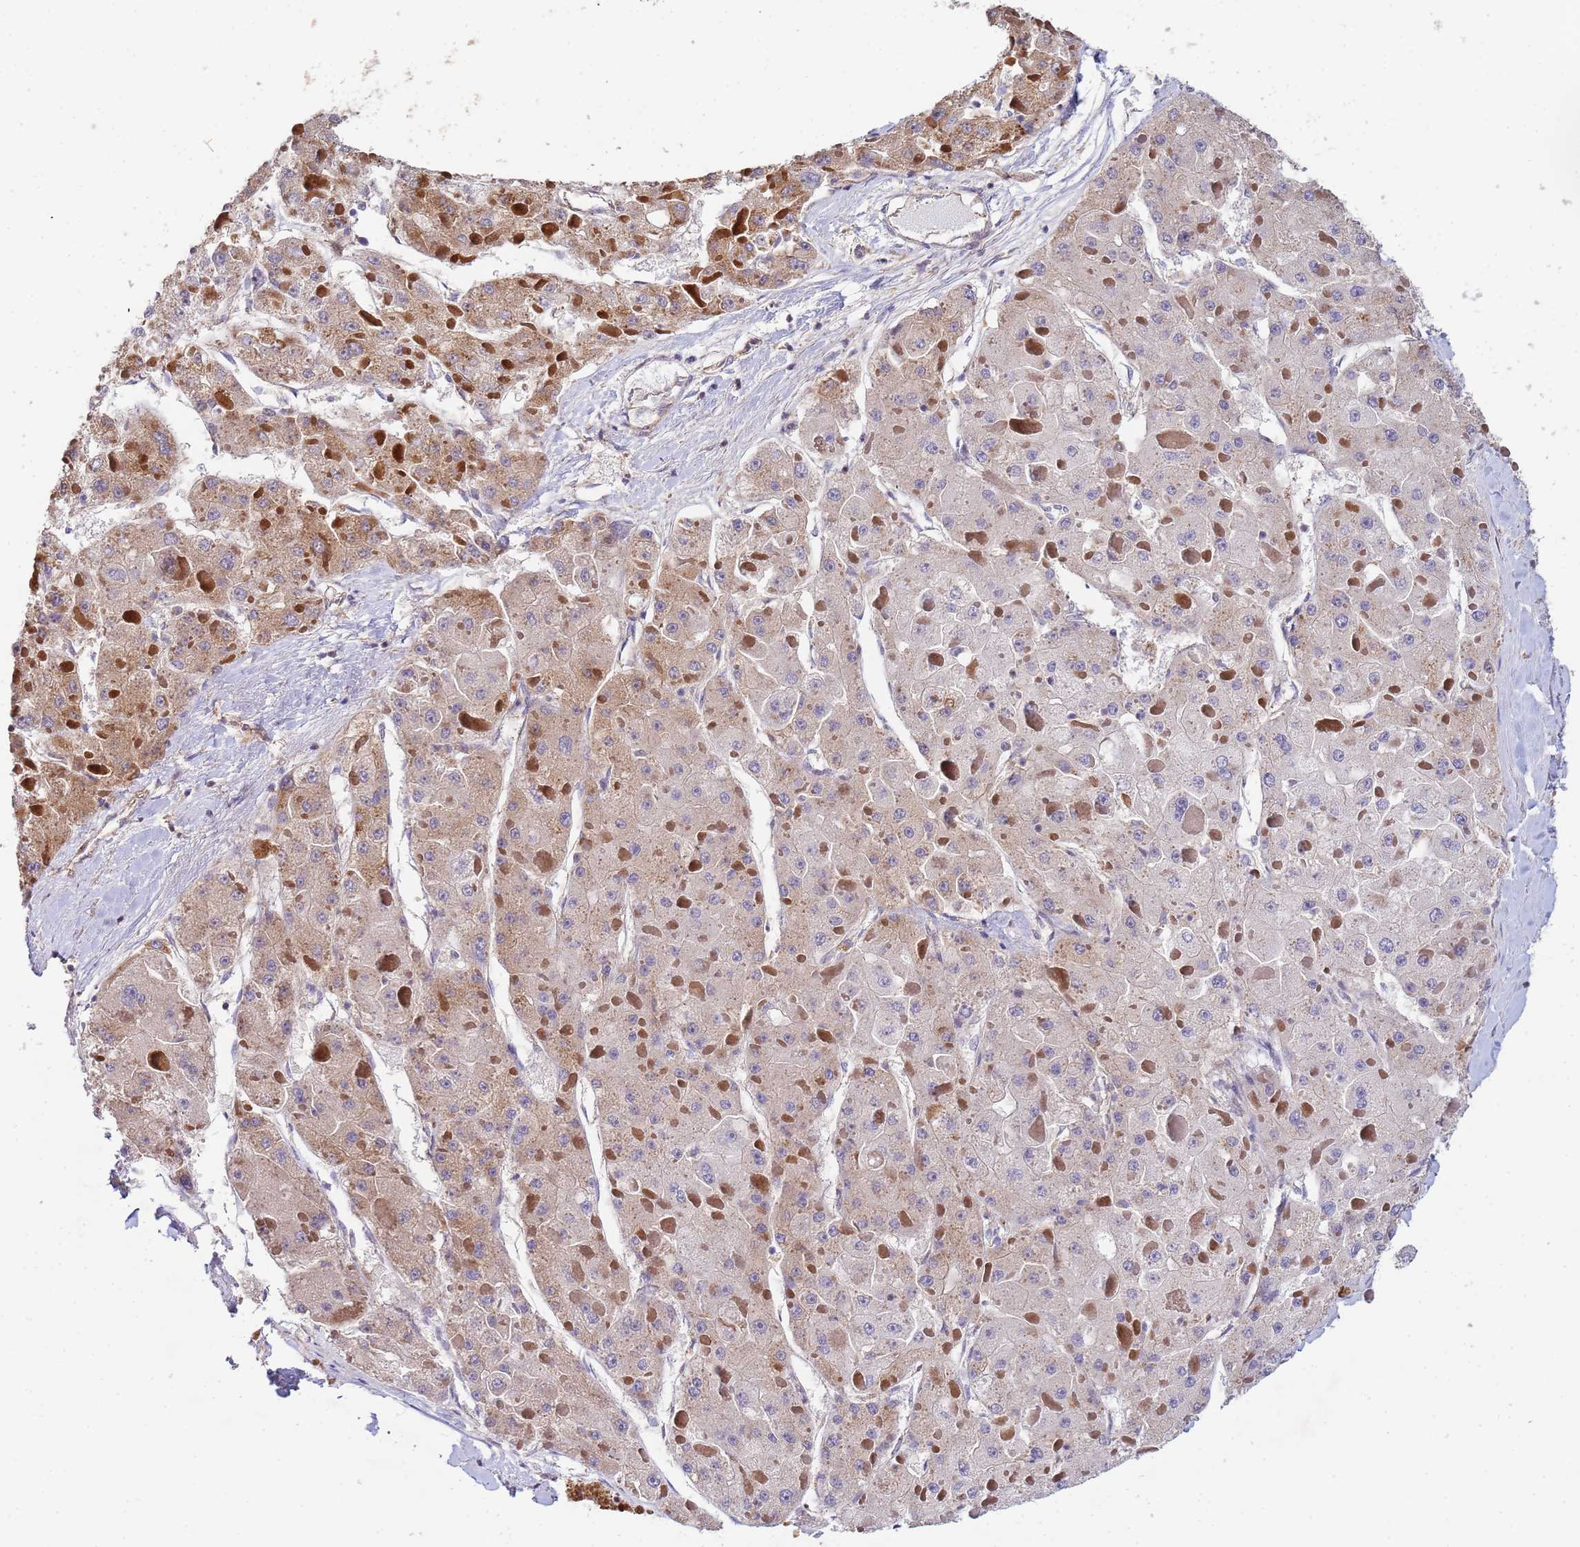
{"staining": {"intensity": "weak", "quantity": ">75%", "location": "cytoplasmic/membranous"}, "tissue": "liver cancer", "cell_type": "Tumor cells", "image_type": "cancer", "snomed": [{"axis": "morphology", "description": "Carcinoma, Hepatocellular, NOS"}, {"axis": "topography", "description": "Liver"}], "caption": "Protein expression analysis of human liver hepatocellular carcinoma reveals weak cytoplasmic/membranous positivity in approximately >75% of tumor cells.", "gene": "CDC34", "patient": {"sex": "female", "age": 73}}